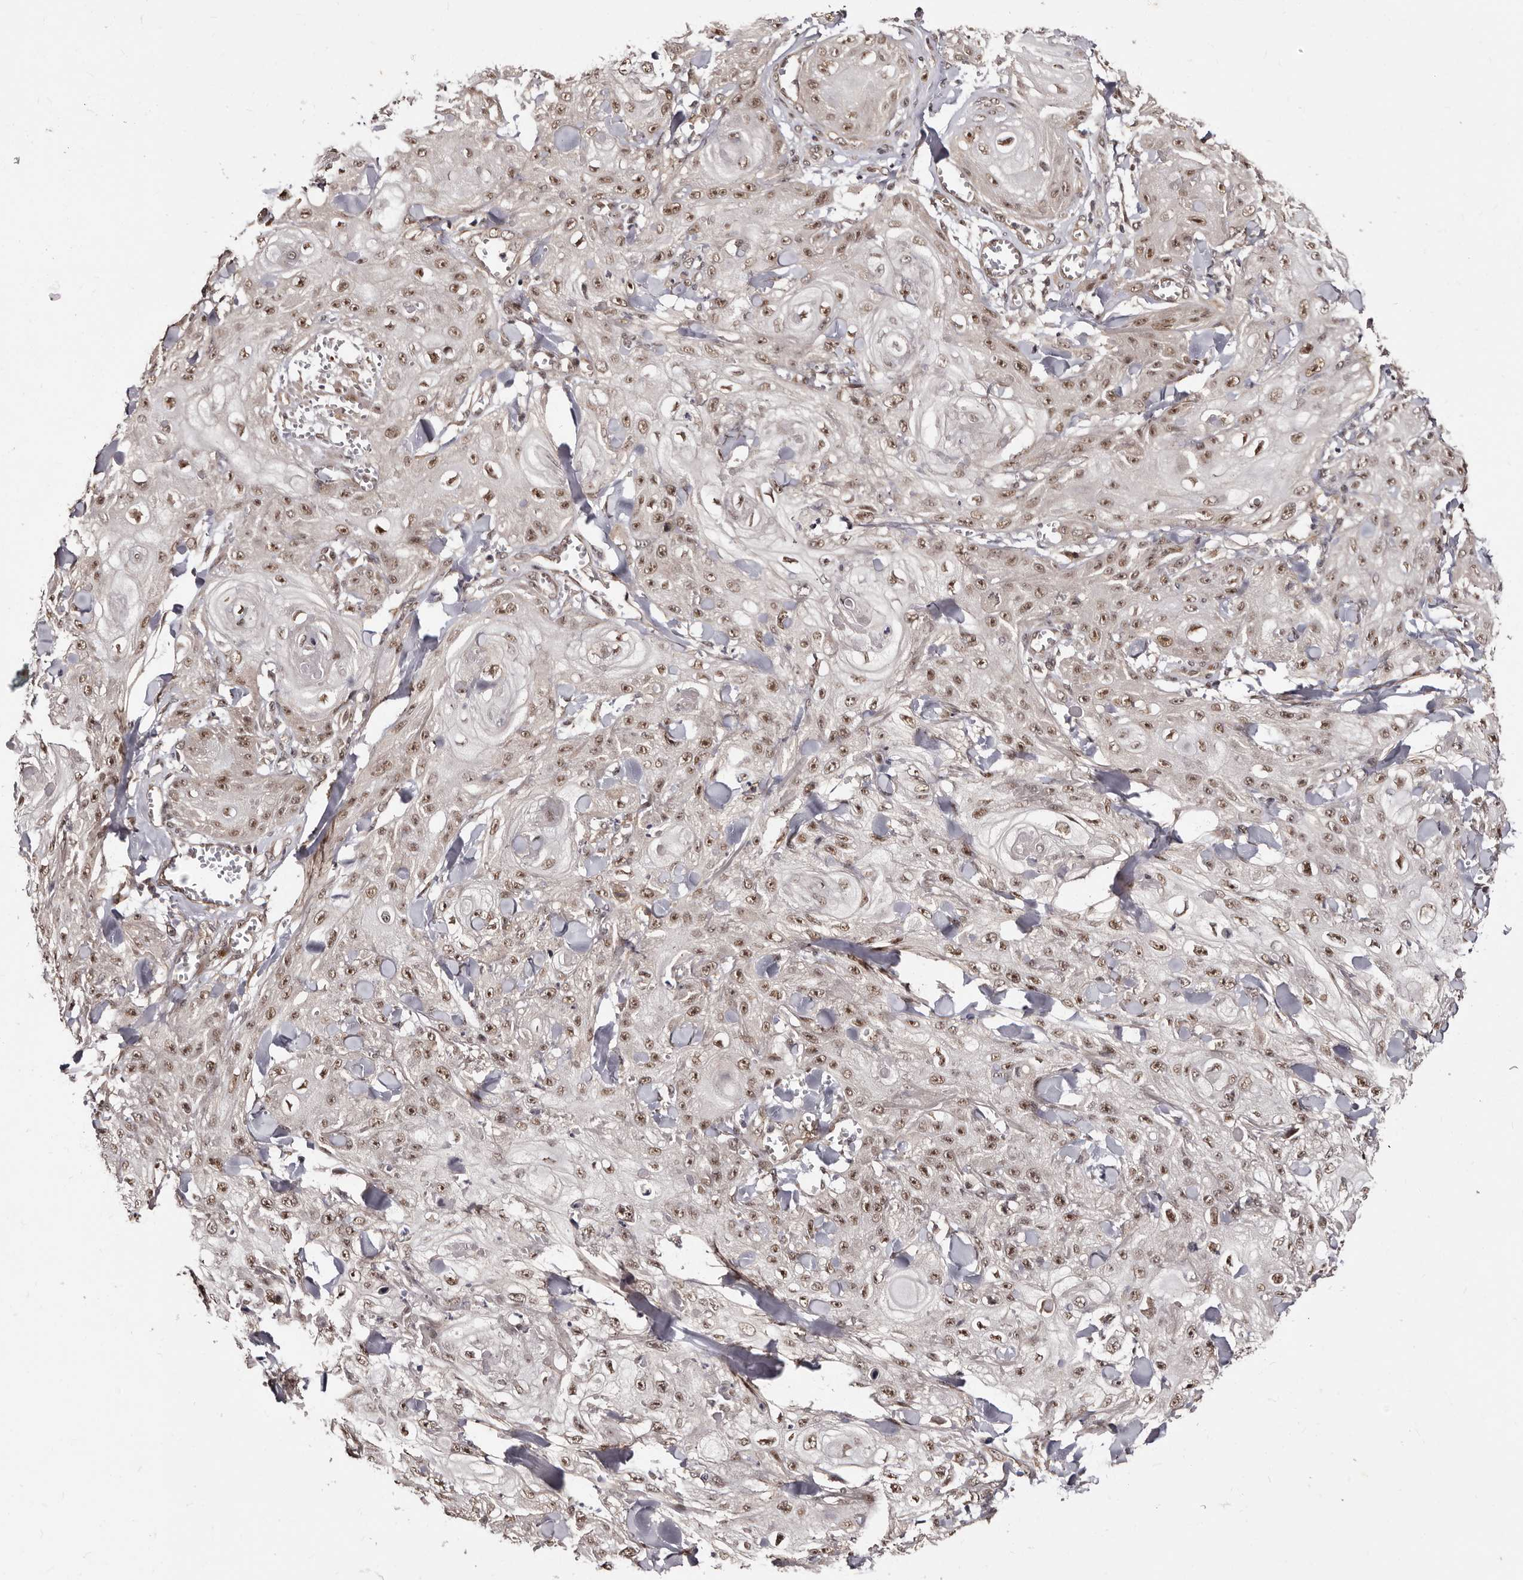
{"staining": {"intensity": "moderate", "quantity": ">75%", "location": "nuclear"}, "tissue": "skin cancer", "cell_type": "Tumor cells", "image_type": "cancer", "snomed": [{"axis": "morphology", "description": "Squamous cell carcinoma, NOS"}, {"axis": "topography", "description": "Skin"}], "caption": "Immunohistochemical staining of skin cancer demonstrates medium levels of moderate nuclear staining in about >75% of tumor cells. Using DAB (brown) and hematoxylin (blue) stains, captured at high magnification using brightfield microscopy.", "gene": "TBC1D22B", "patient": {"sex": "male", "age": 74}}